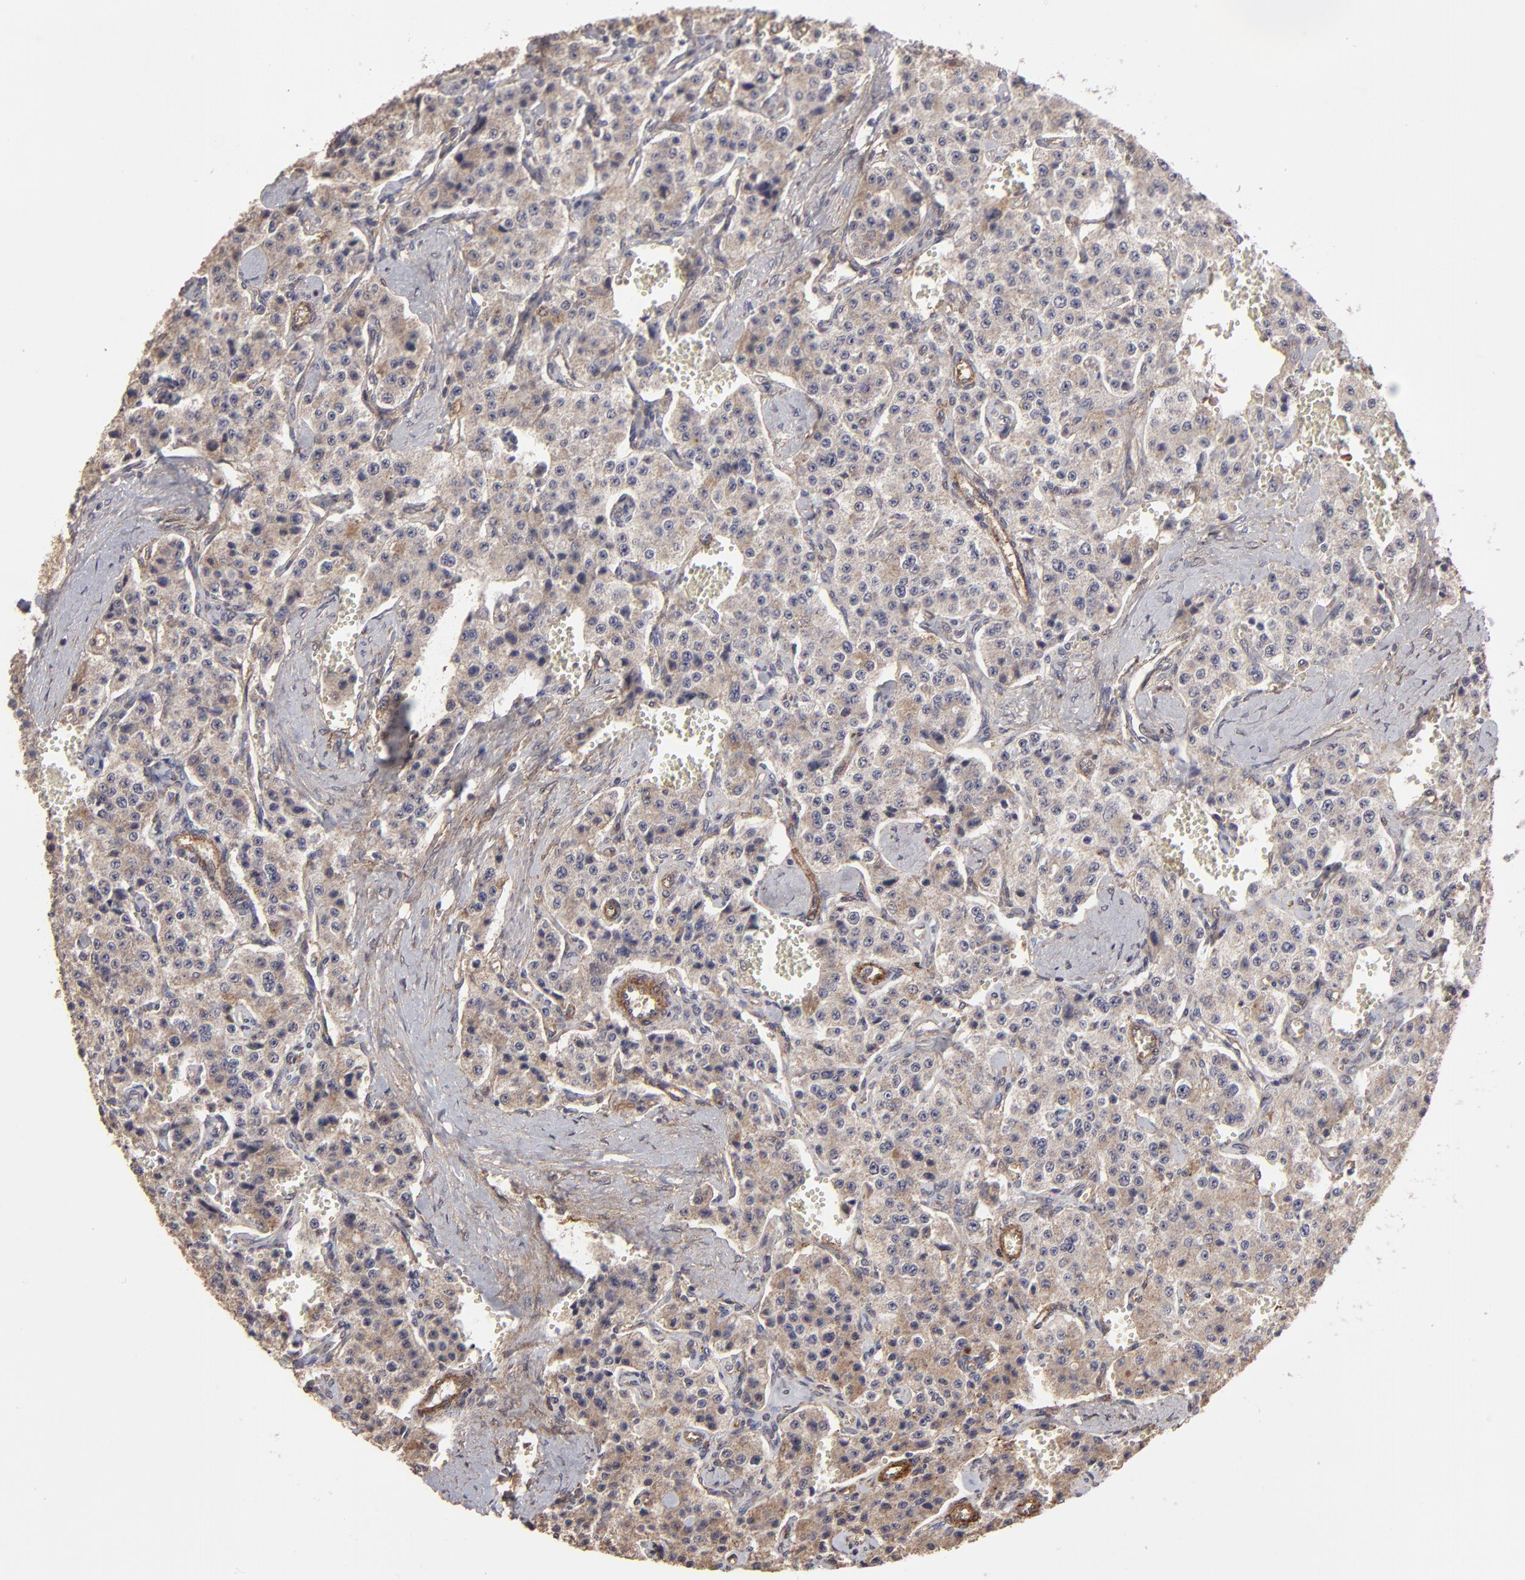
{"staining": {"intensity": "weak", "quantity": "25%-75%", "location": "cytoplasmic/membranous"}, "tissue": "carcinoid", "cell_type": "Tumor cells", "image_type": "cancer", "snomed": [{"axis": "morphology", "description": "Carcinoid, malignant, NOS"}, {"axis": "topography", "description": "Small intestine"}], "caption": "Brown immunohistochemical staining in carcinoid (malignant) displays weak cytoplasmic/membranous staining in approximately 25%-75% of tumor cells. Nuclei are stained in blue.", "gene": "ITGB5", "patient": {"sex": "male", "age": 52}}